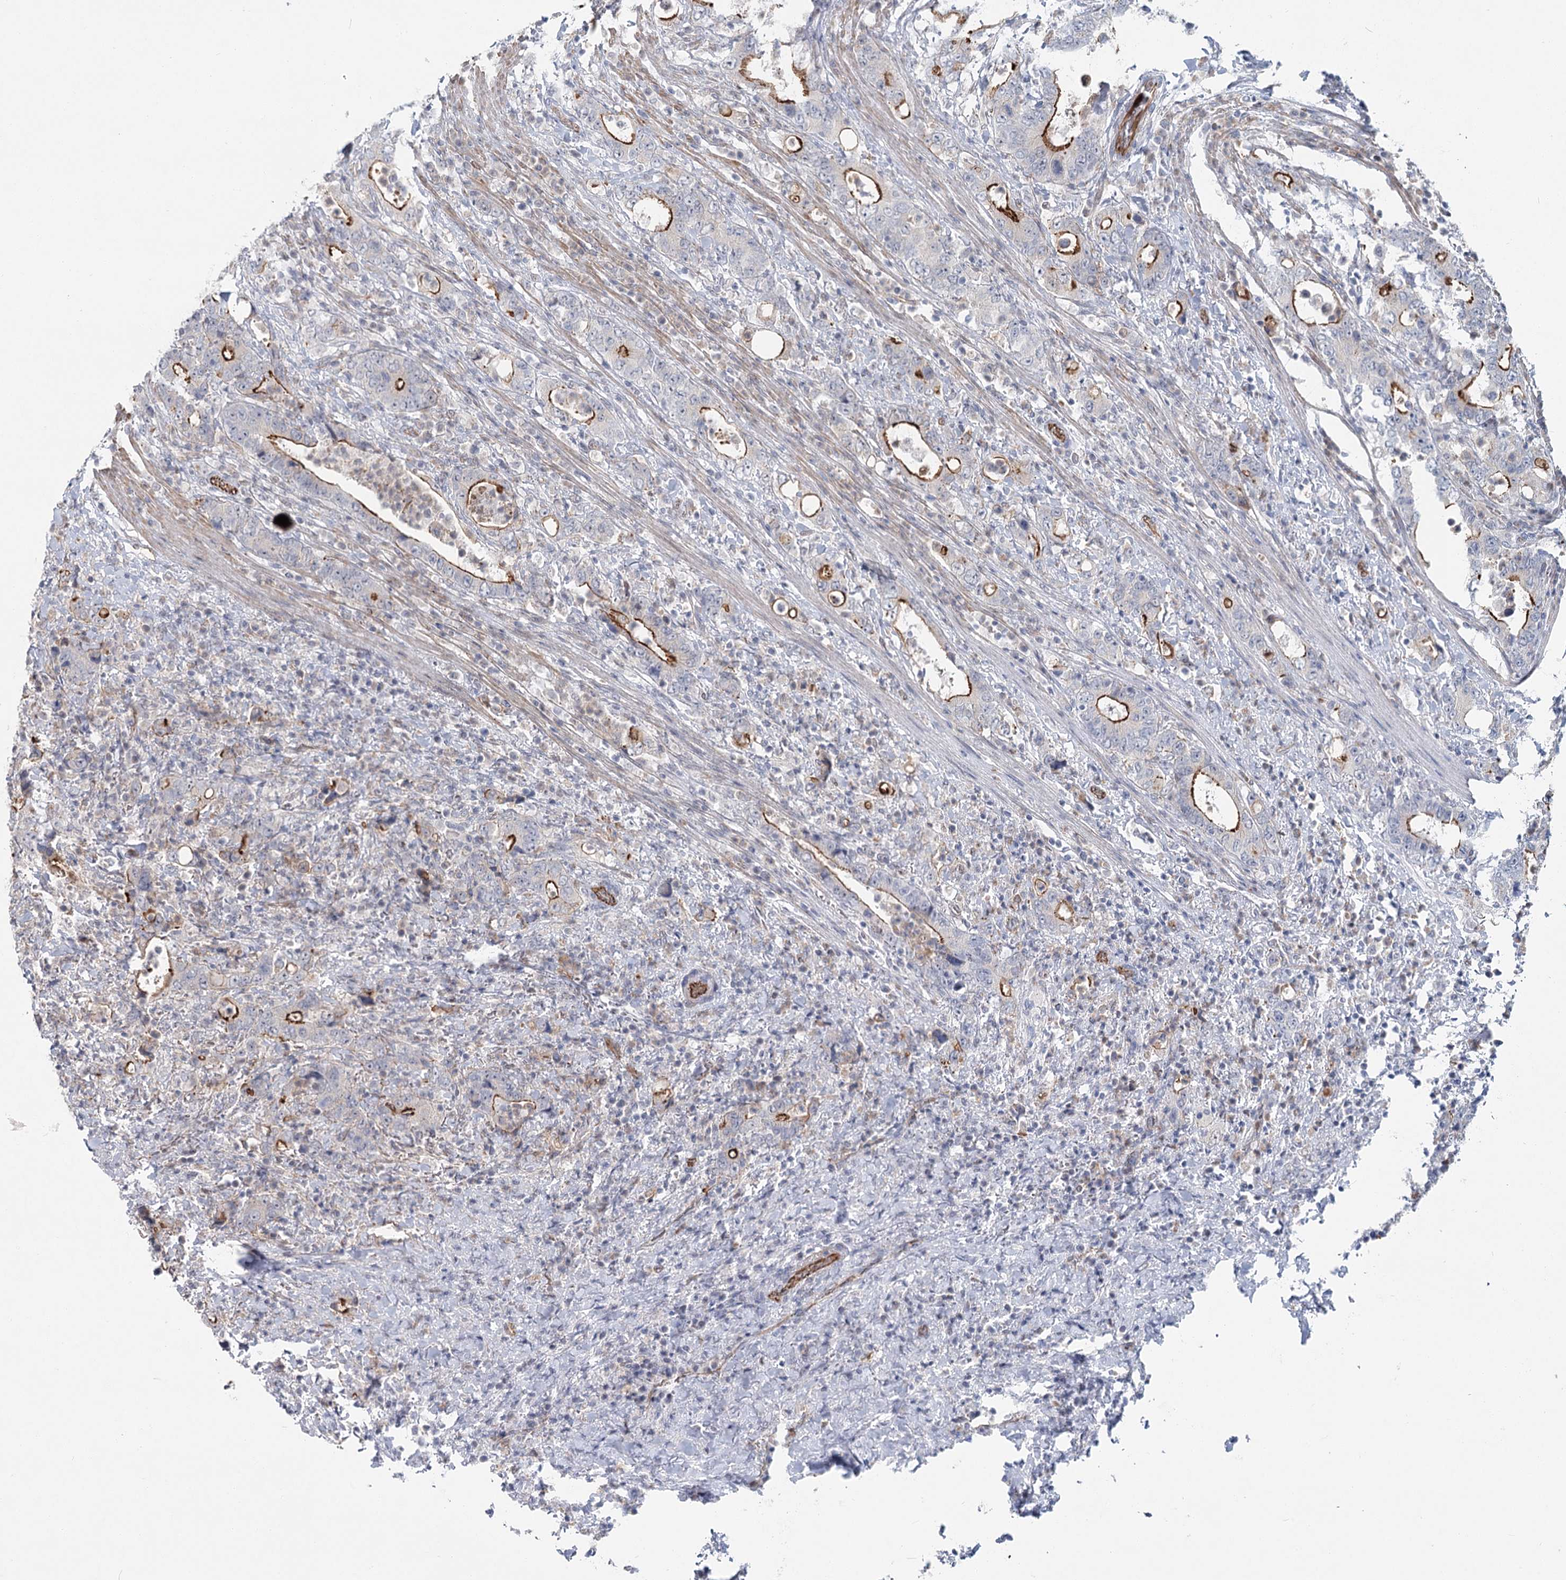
{"staining": {"intensity": "strong", "quantity": "25%-75%", "location": "cytoplasmic/membranous"}, "tissue": "colorectal cancer", "cell_type": "Tumor cells", "image_type": "cancer", "snomed": [{"axis": "morphology", "description": "Adenocarcinoma, NOS"}, {"axis": "topography", "description": "Colon"}], "caption": "This photomicrograph displays colorectal cancer (adenocarcinoma) stained with immunohistochemistry (IHC) to label a protein in brown. The cytoplasmic/membranous of tumor cells show strong positivity for the protein. Nuclei are counter-stained blue.", "gene": "ABHD8", "patient": {"sex": "female", "age": 75}}